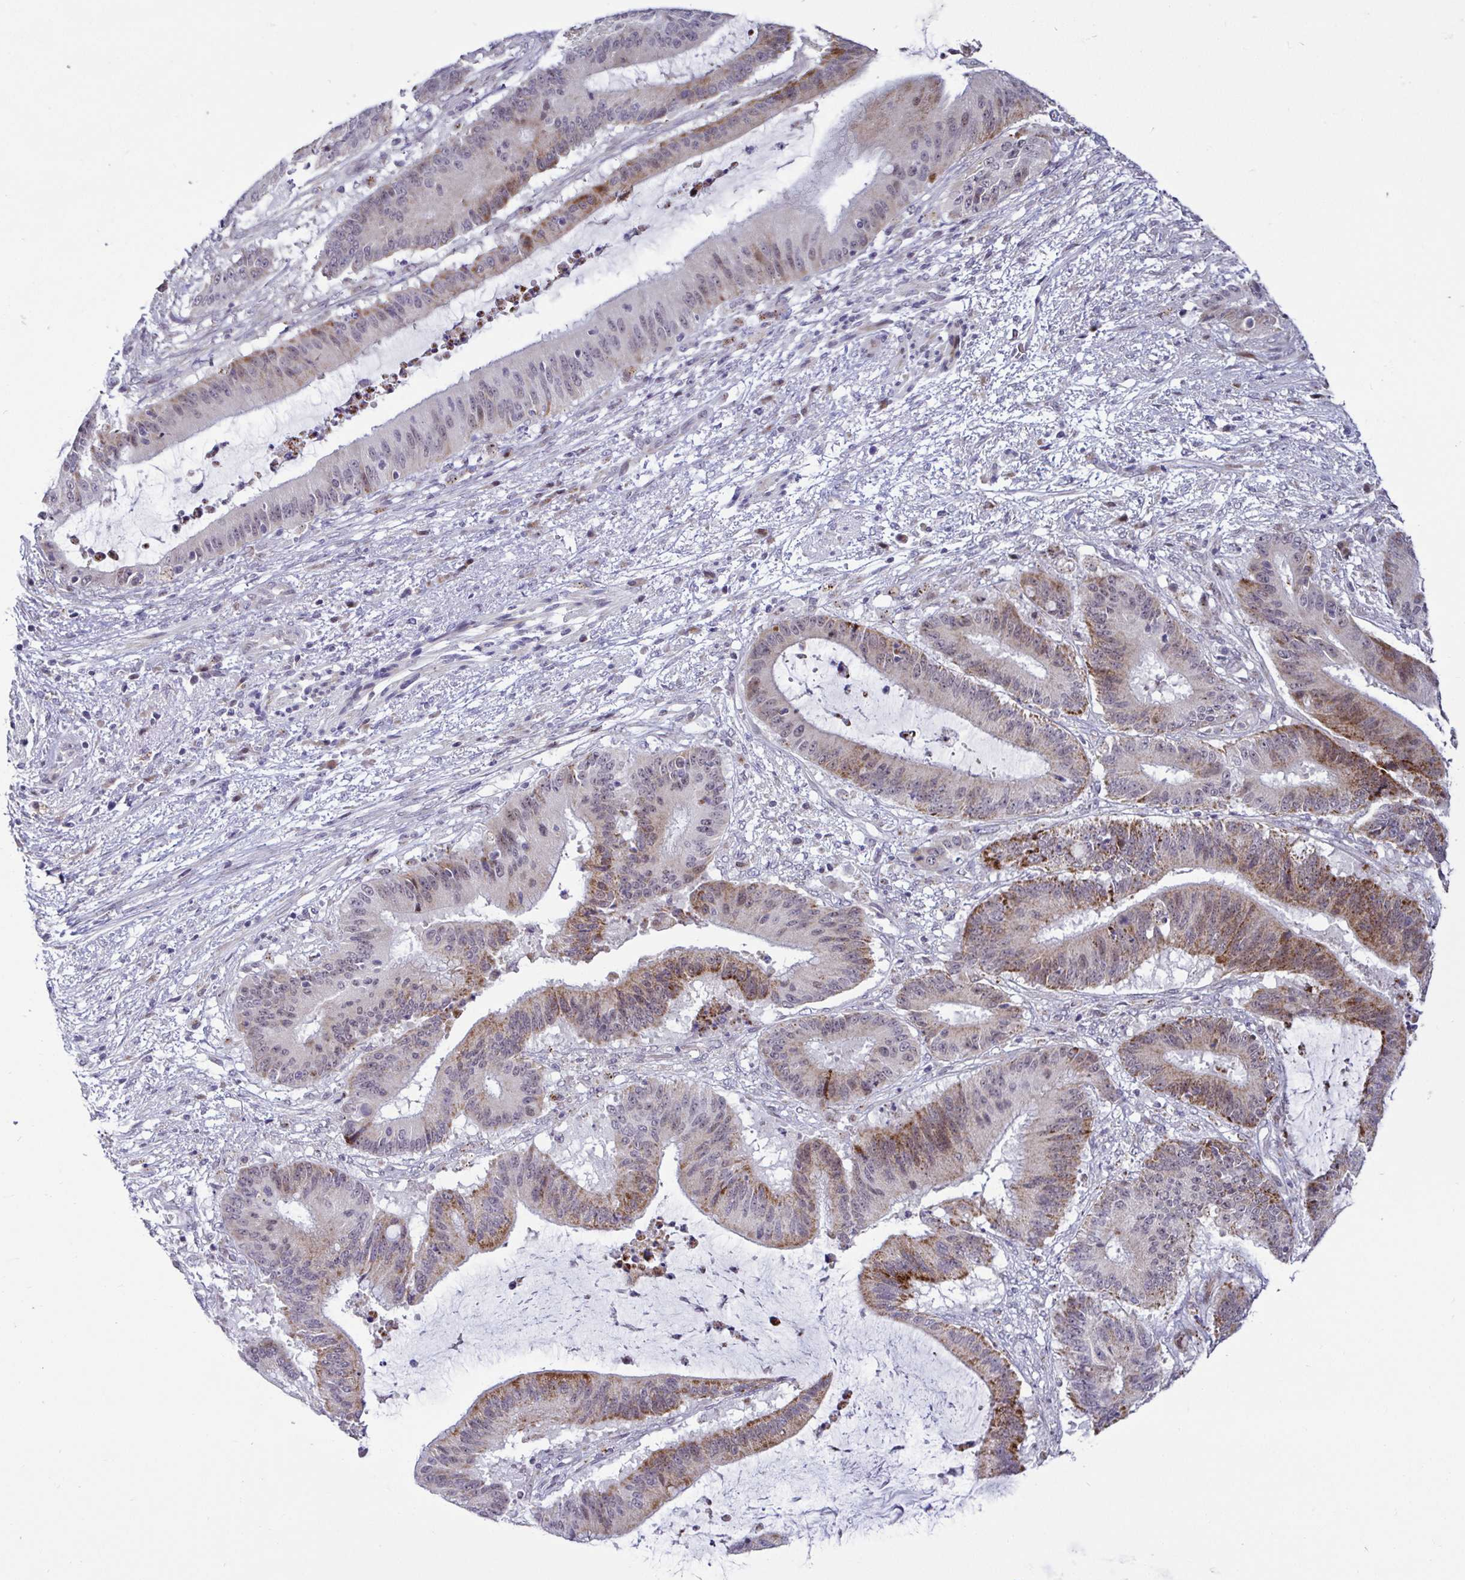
{"staining": {"intensity": "moderate", "quantity": "25%-75%", "location": "cytoplasmic/membranous"}, "tissue": "liver cancer", "cell_type": "Tumor cells", "image_type": "cancer", "snomed": [{"axis": "morphology", "description": "Normal tissue, NOS"}, {"axis": "morphology", "description": "Cholangiocarcinoma"}, {"axis": "topography", "description": "Liver"}, {"axis": "topography", "description": "Peripheral nerve tissue"}], "caption": "Immunohistochemistry (DAB) staining of human liver cancer (cholangiocarcinoma) reveals moderate cytoplasmic/membranous protein staining in approximately 25%-75% of tumor cells.", "gene": "DZIP1", "patient": {"sex": "female", "age": 73}}